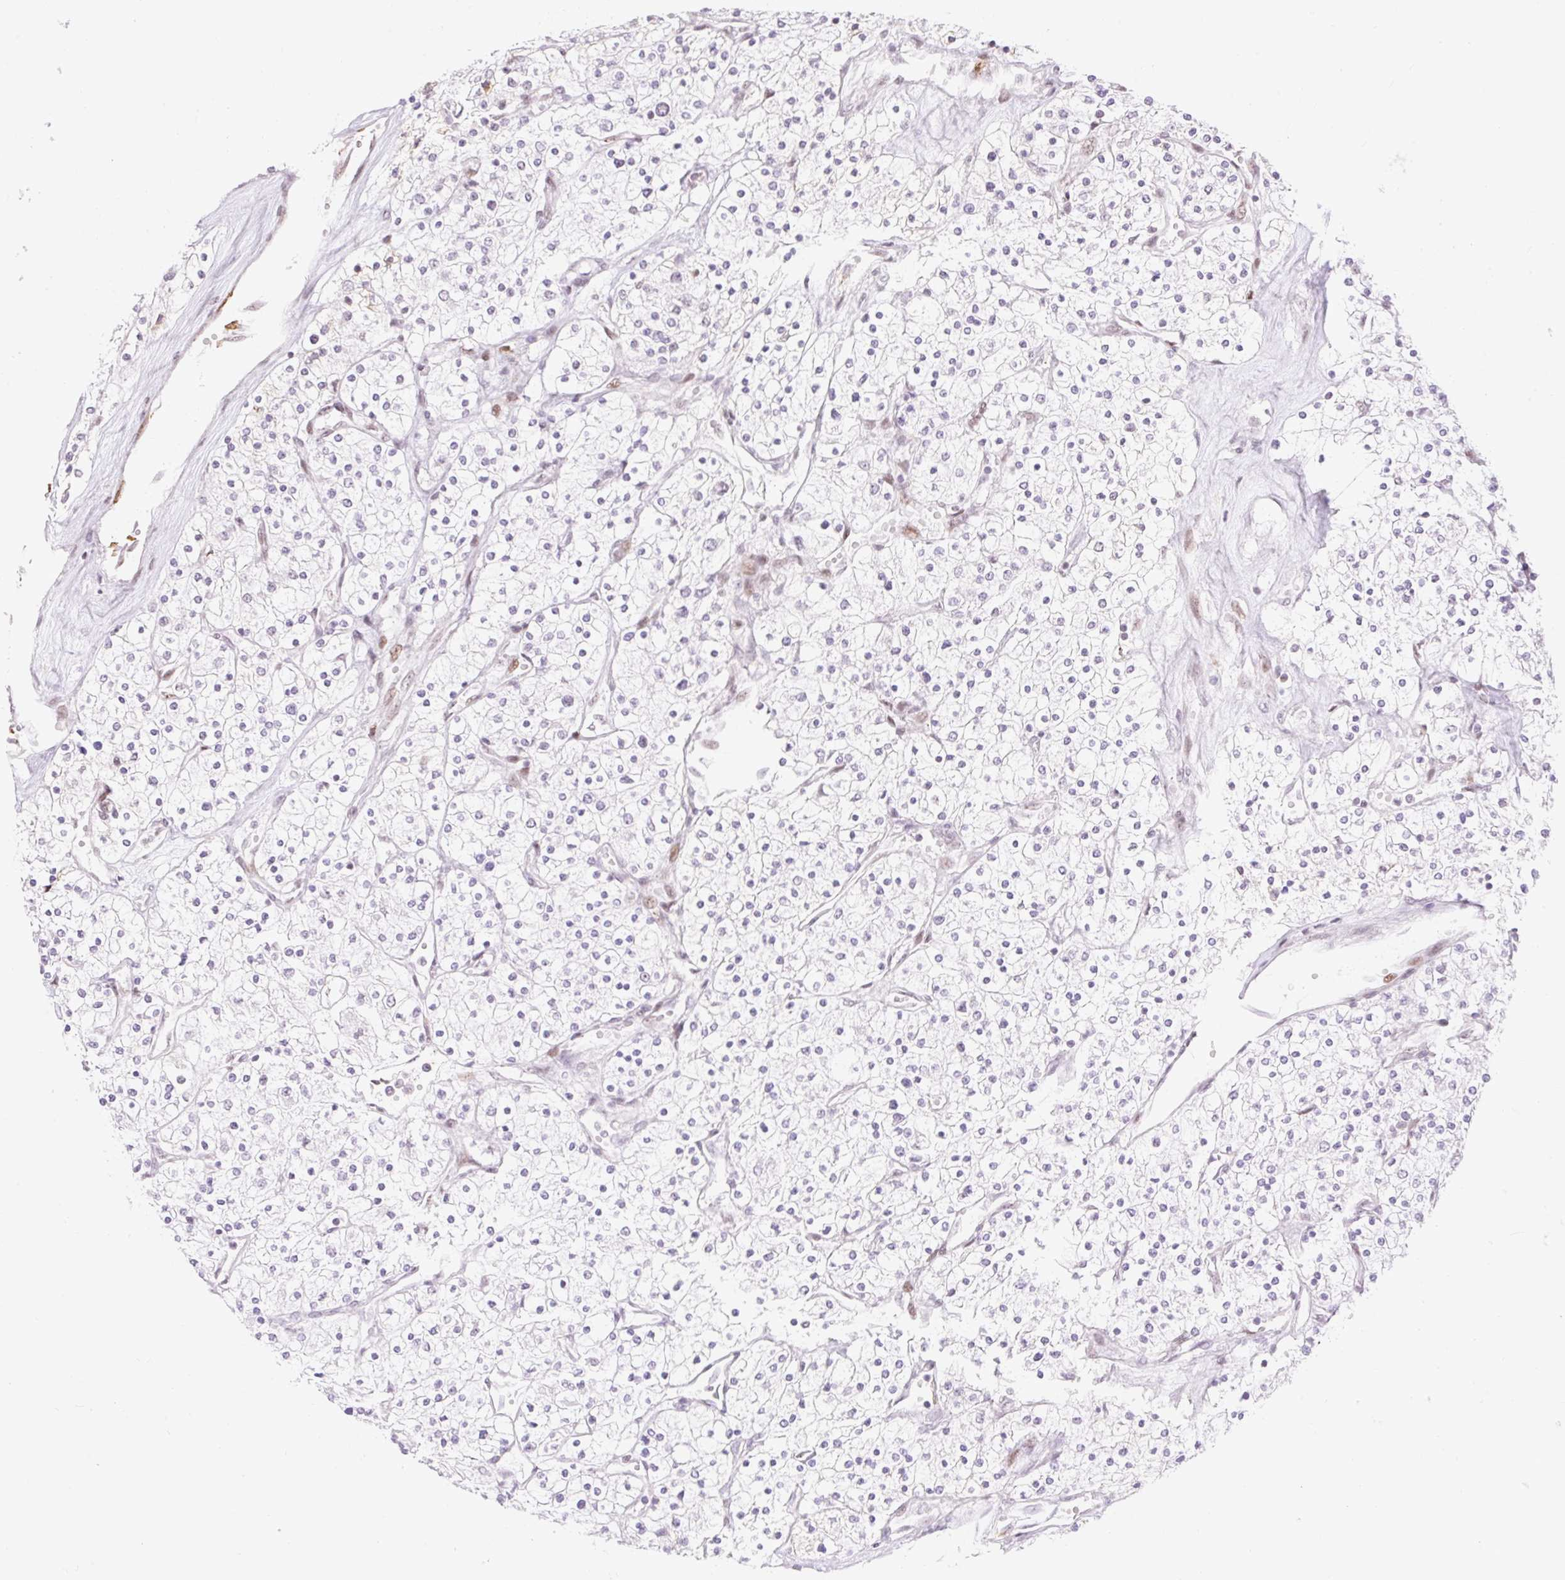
{"staining": {"intensity": "negative", "quantity": "none", "location": "none"}, "tissue": "renal cancer", "cell_type": "Tumor cells", "image_type": "cancer", "snomed": [{"axis": "morphology", "description": "Adenocarcinoma, NOS"}, {"axis": "topography", "description": "Kidney"}], "caption": "Tumor cells are negative for brown protein staining in renal cancer (adenocarcinoma). The staining was performed using DAB (3,3'-diaminobenzidine) to visualize the protein expression in brown, while the nuclei were stained in blue with hematoxylin (Magnification: 20x).", "gene": "RIPPLY3", "patient": {"sex": "male", "age": 80}}